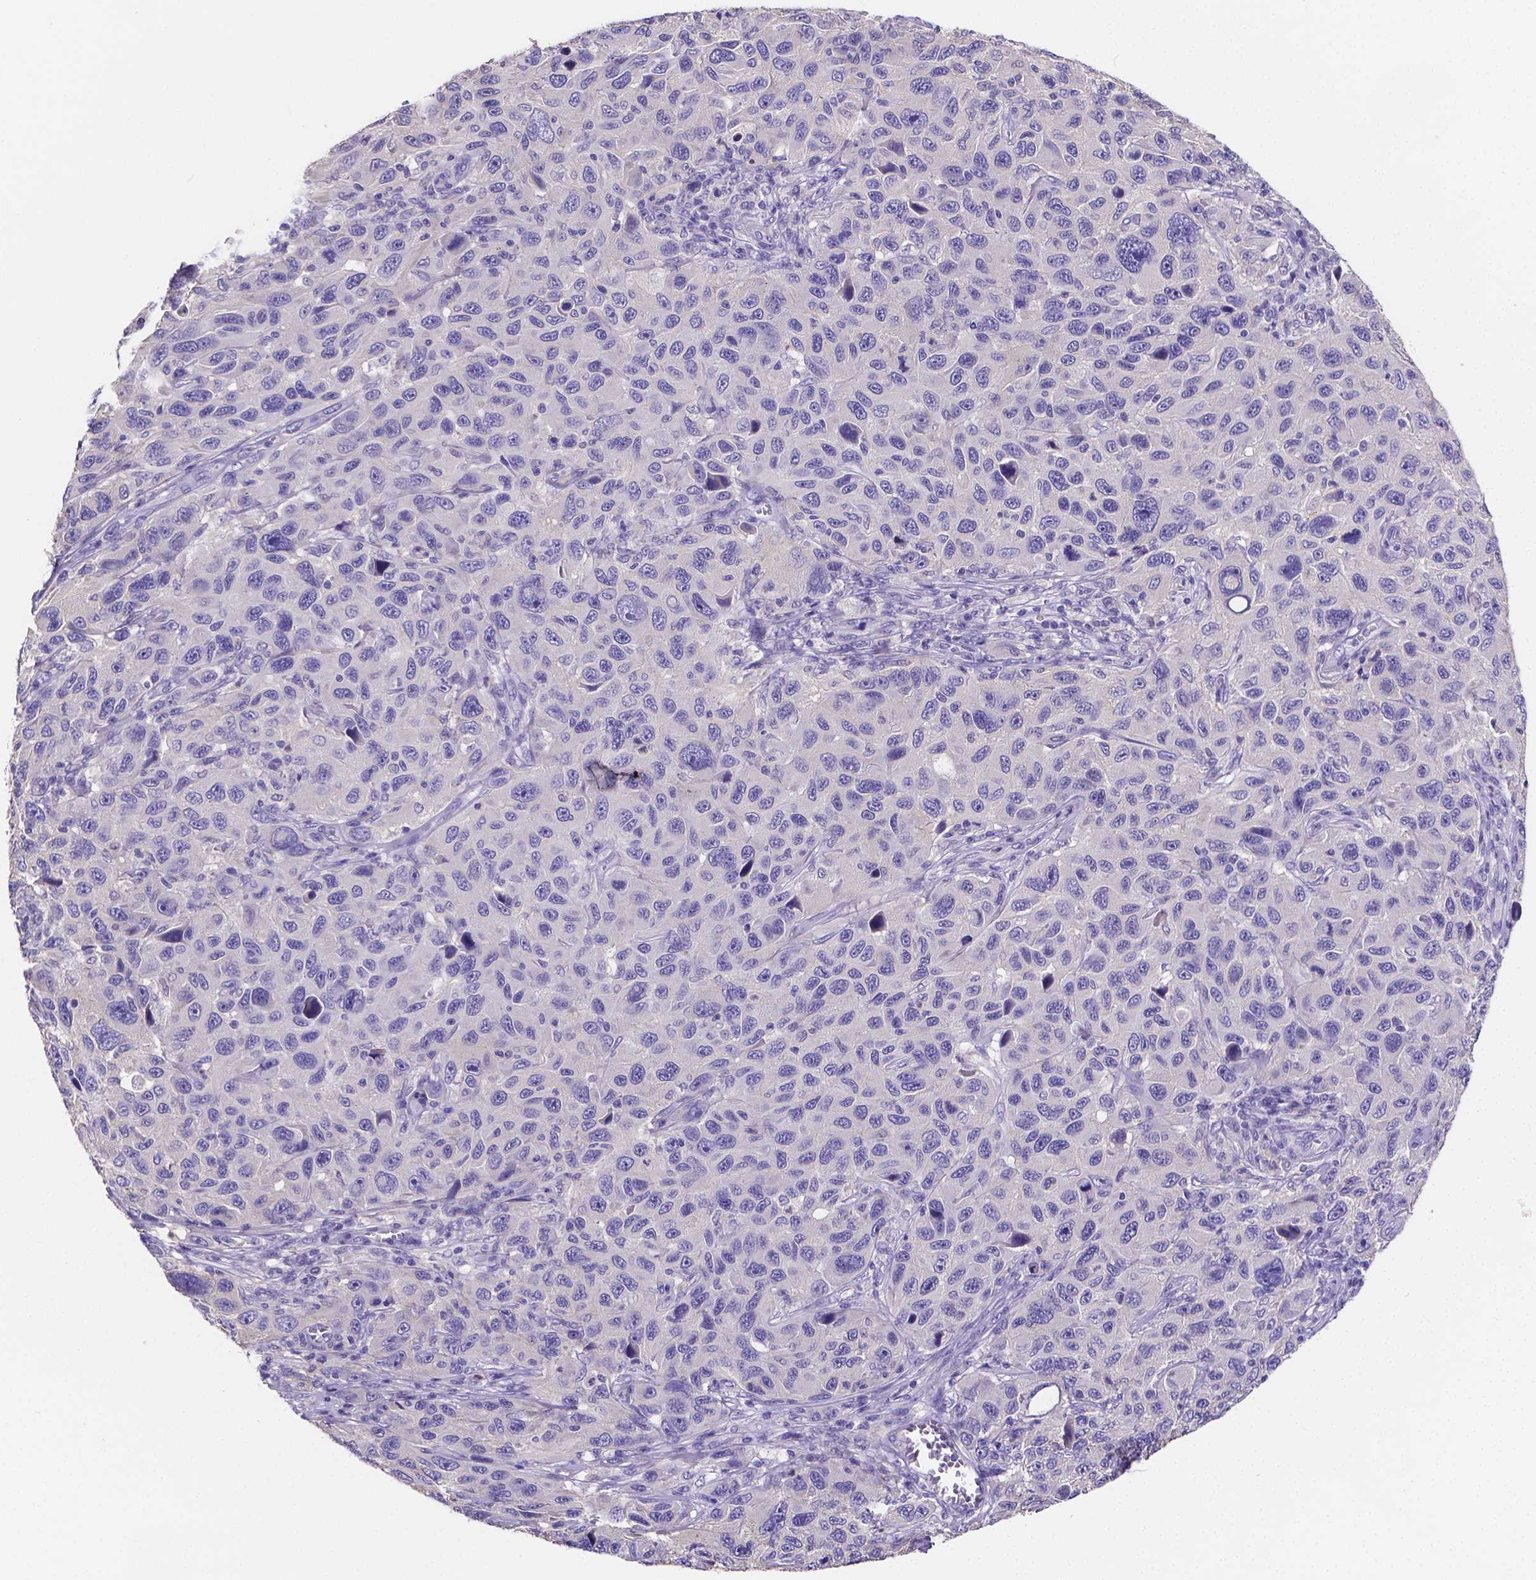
{"staining": {"intensity": "negative", "quantity": "none", "location": "none"}, "tissue": "melanoma", "cell_type": "Tumor cells", "image_type": "cancer", "snomed": [{"axis": "morphology", "description": "Malignant melanoma, NOS"}, {"axis": "topography", "description": "Skin"}], "caption": "Tumor cells are negative for protein expression in human melanoma. (Stains: DAB IHC with hematoxylin counter stain, Microscopy: brightfield microscopy at high magnification).", "gene": "ATP6V1D", "patient": {"sex": "male", "age": 53}}